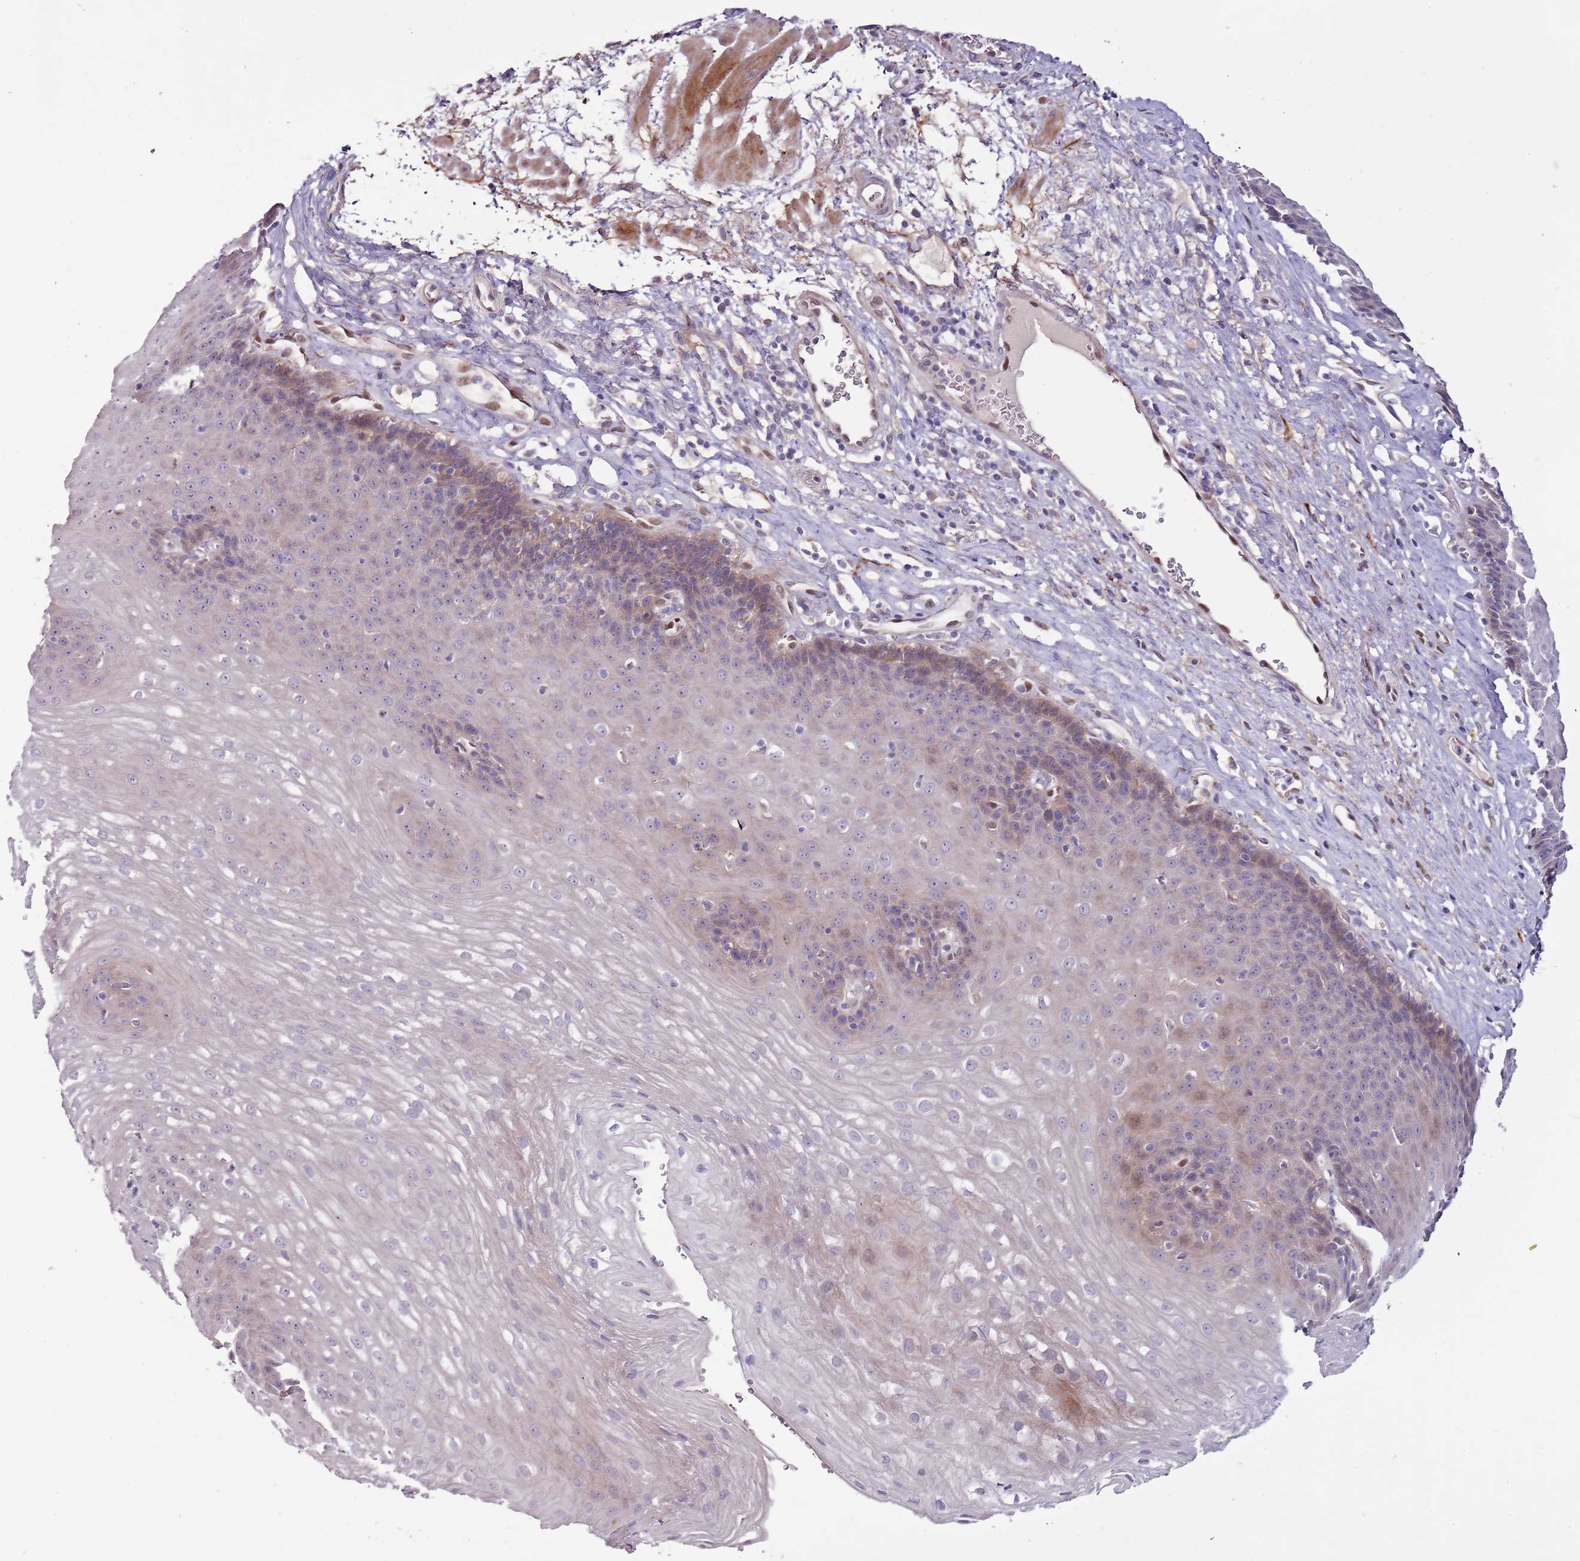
{"staining": {"intensity": "weak", "quantity": "<25%", "location": "cytoplasmic/membranous"}, "tissue": "esophagus", "cell_type": "Squamous epithelial cells", "image_type": "normal", "snomed": [{"axis": "morphology", "description": "Normal tissue, NOS"}, {"axis": "topography", "description": "Esophagus"}], "caption": "Immunohistochemistry photomicrograph of unremarkable esophagus: human esophagus stained with DAB reveals no significant protein expression in squamous epithelial cells.", "gene": "NKX2", "patient": {"sex": "female", "age": 66}}